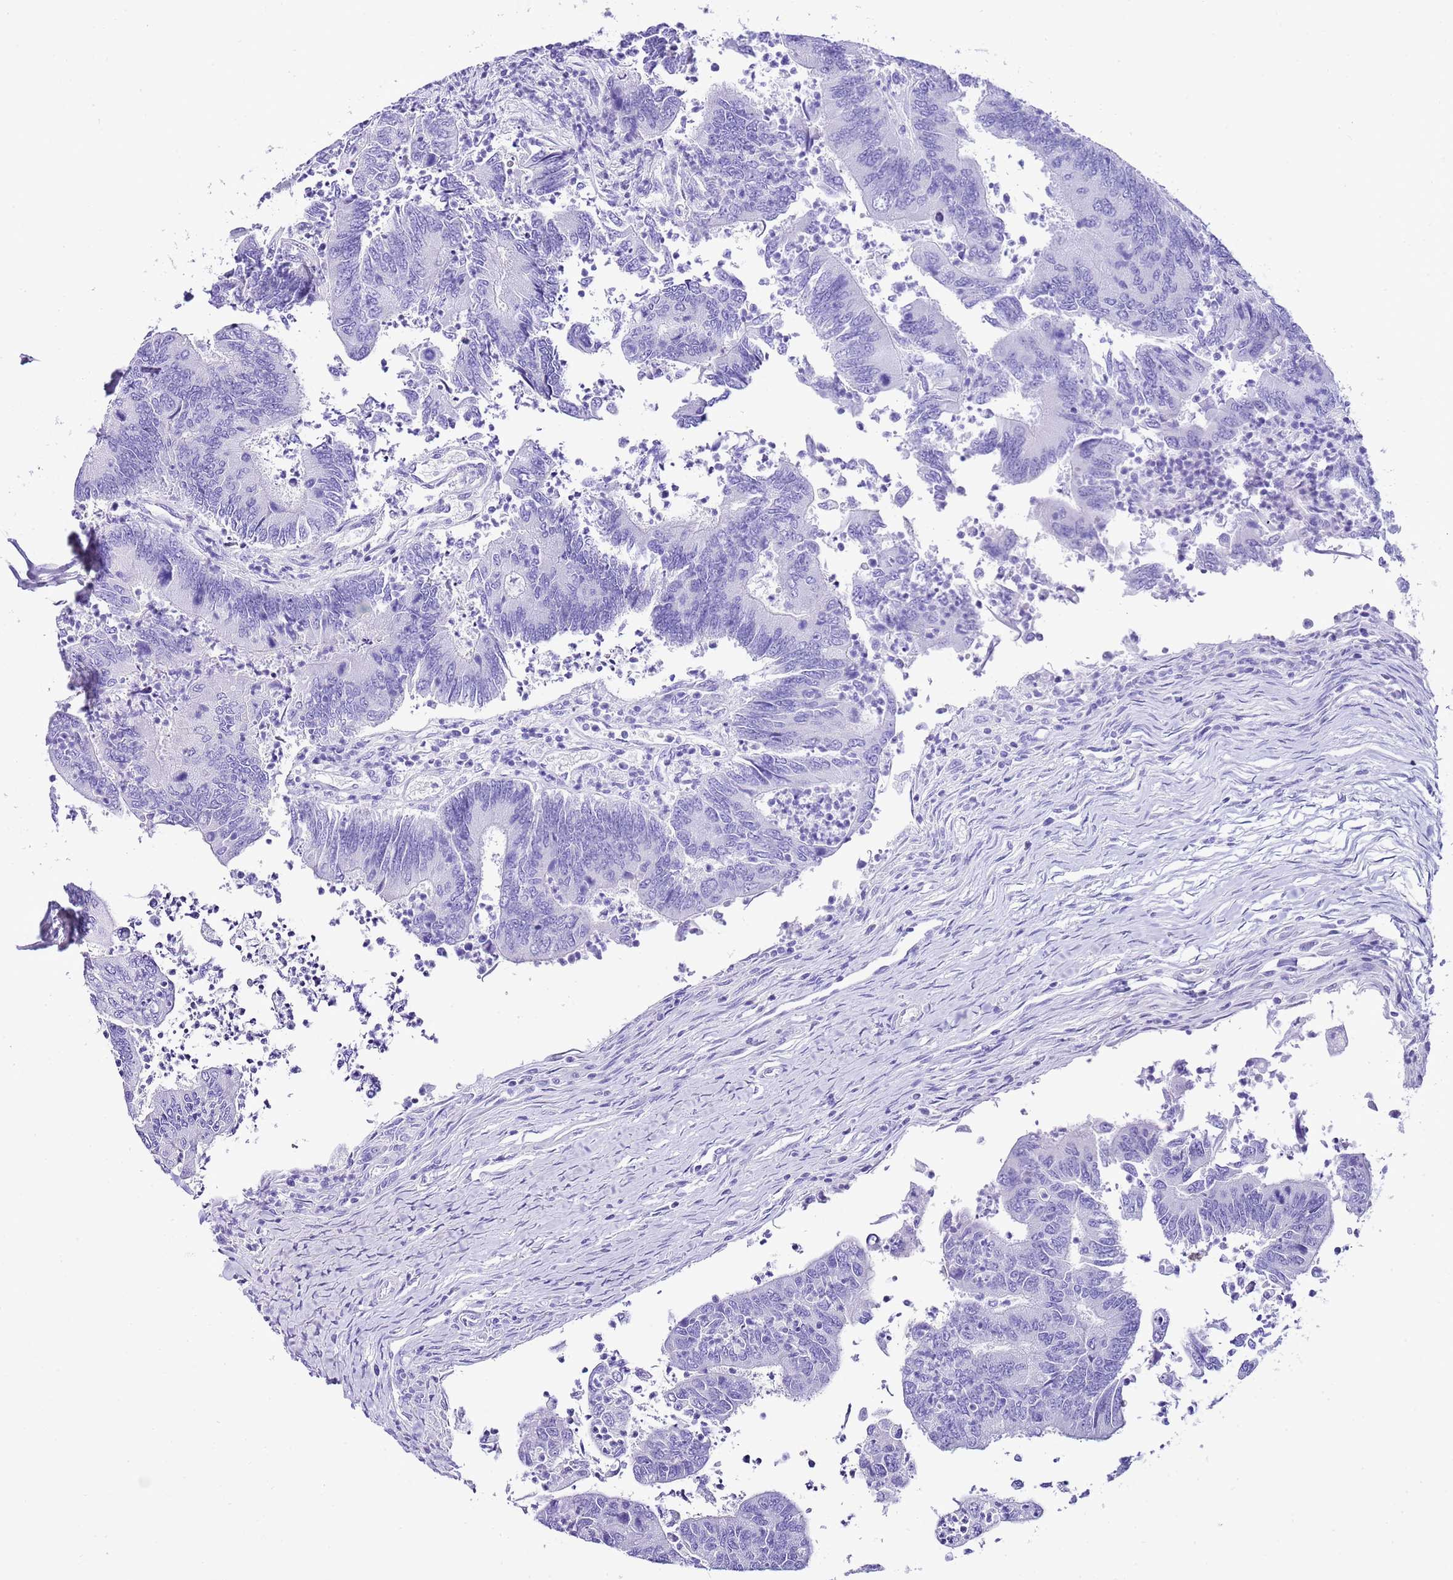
{"staining": {"intensity": "negative", "quantity": "none", "location": "none"}, "tissue": "colorectal cancer", "cell_type": "Tumor cells", "image_type": "cancer", "snomed": [{"axis": "morphology", "description": "Adenocarcinoma, NOS"}, {"axis": "topography", "description": "Colon"}], "caption": "Immunohistochemical staining of colorectal adenocarcinoma exhibits no significant staining in tumor cells.", "gene": "KCNC1", "patient": {"sex": "female", "age": 67}}